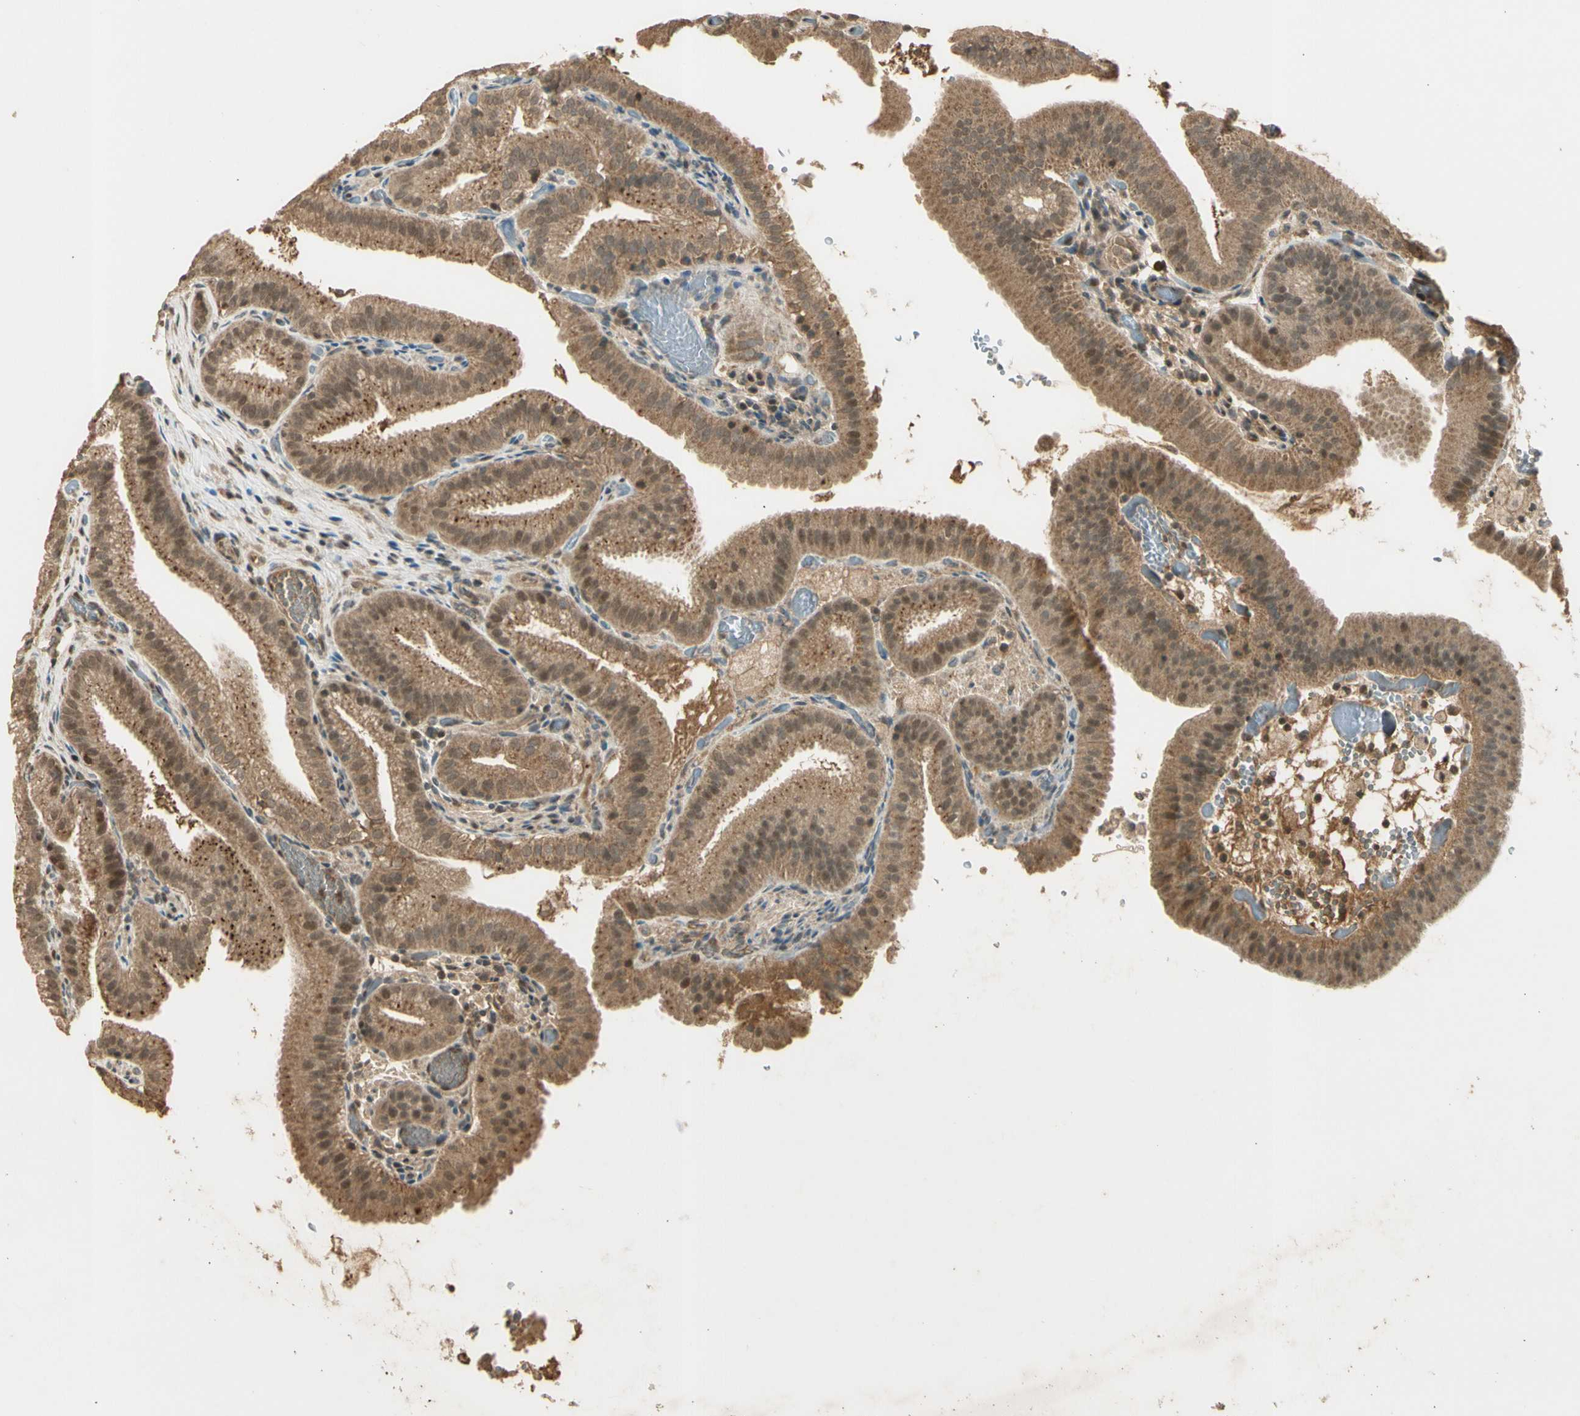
{"staining": {"intensity": "moderate", "quantity": ">75%", "location": "cytoplasmic/membranous"}, "tissue": "gallbladder", "cell_type": "Glandular cells", "image_type": "normal", "snomed": [{"axis": "morphology", "description": "Normal tissue, NOS"}, {"axis": "topography", "description": "Gallbladder"}], "caption": "Immunohistochemistry (IHC) of unremarkable human gallbladder shows medium levels of moderate cytoplasmic/membranous staining in approximately >75% of glandular cells. (Brightfield microscopy of DAB IHC at high magnification).", "gene": "GMEB2", "patient": {"sex": "male", "age": 54}}